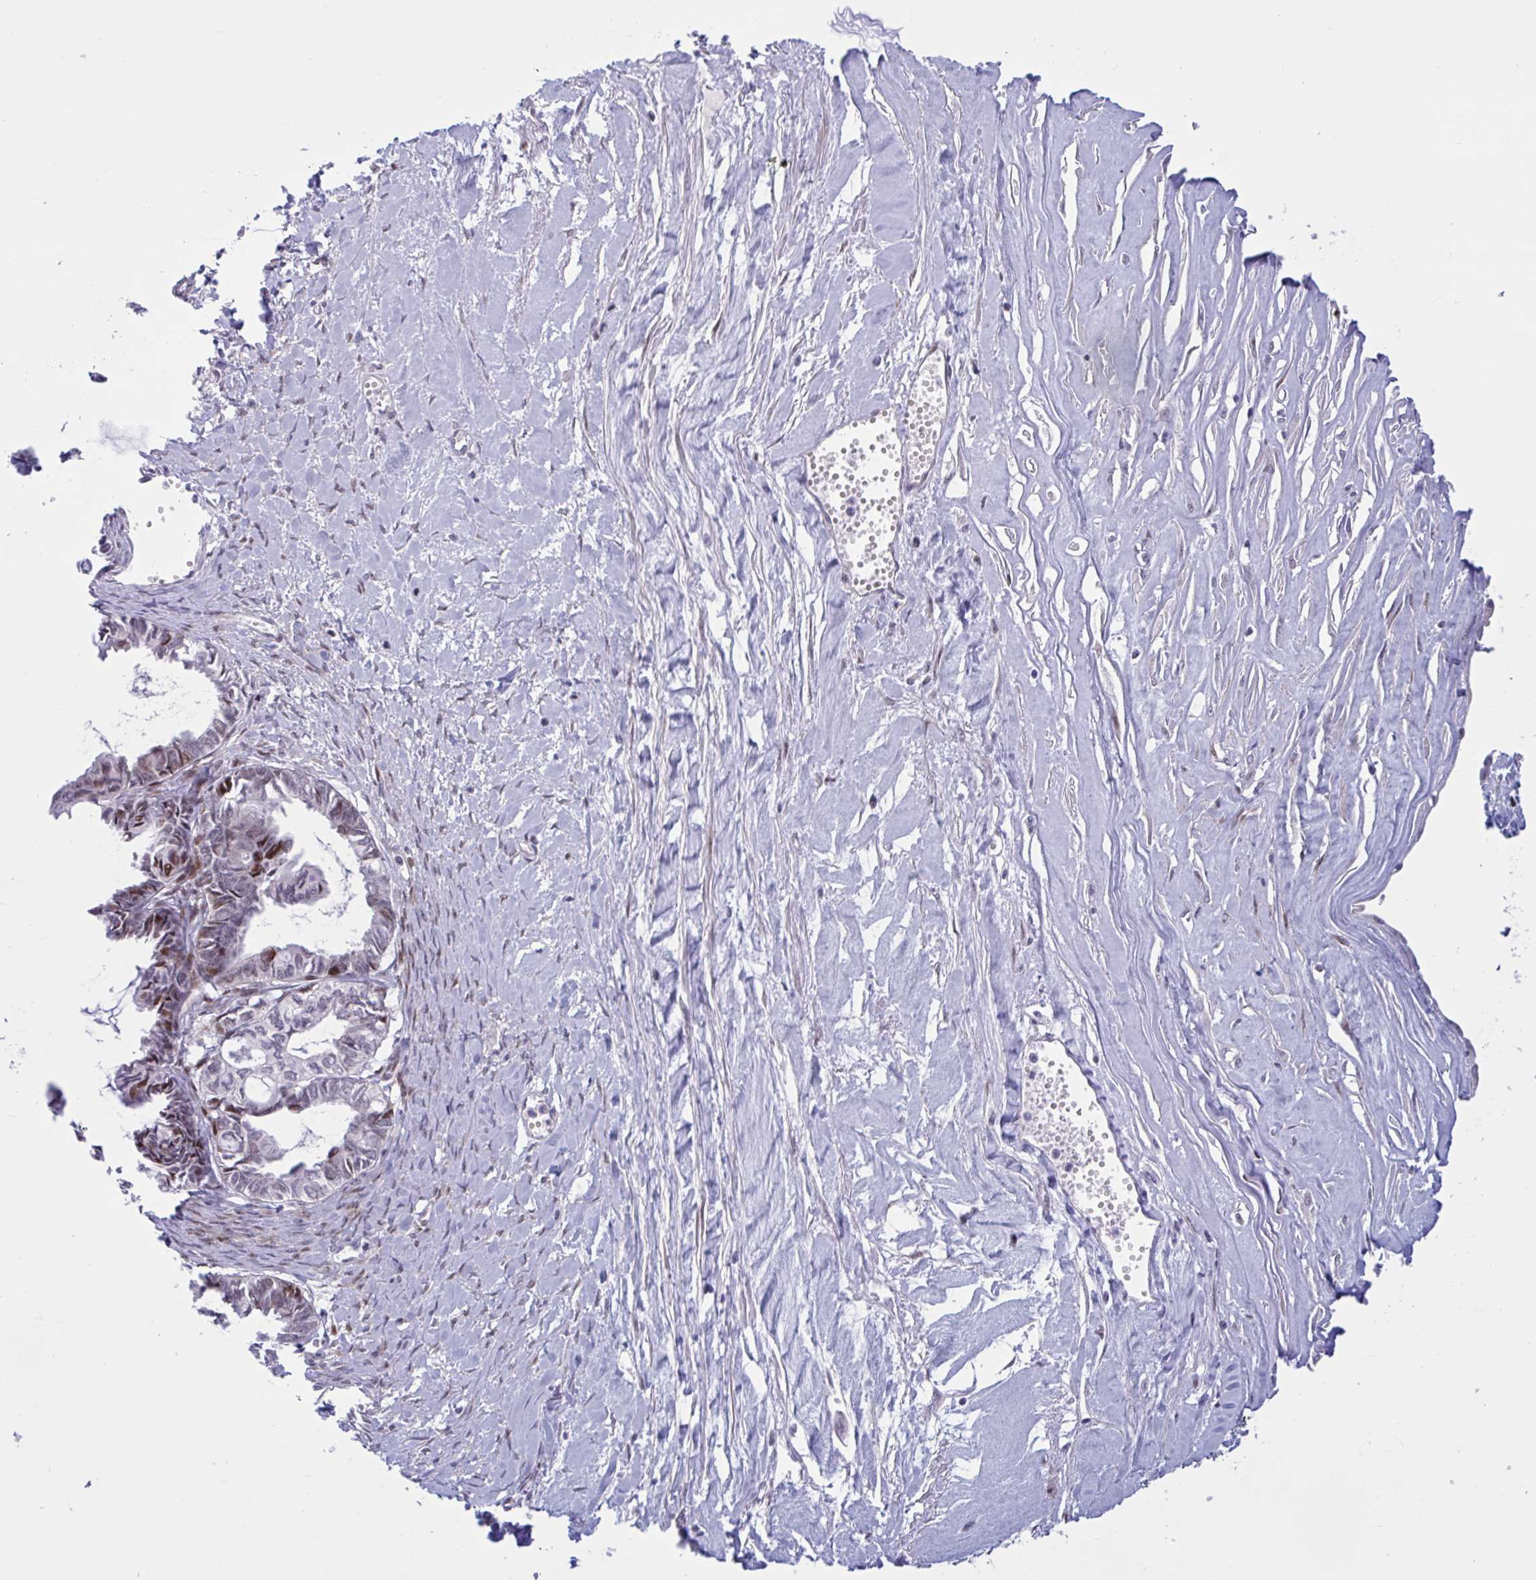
{"staining": {"intensity": "moderate", "quantity": "<25%", "location": "nuclear"}, "tissue": "ovarian cancer", "cell_type": "Tumor cells", "image_type": "cancer", "snomed": [{"axis": "morphology", "description": "Cystadenocarcinoma, mucinous, NOS"}, {"axis": "topography", "description": "Ovary"}], "caption": "Tumor cells reveal low levels of moderate nuclear staining in approximately <25% of cells in human ovarian cancer (mucinous cystadenocarcinoma).", "gene": "RBL1", "patient": {"sex": "female", "age": 61}}